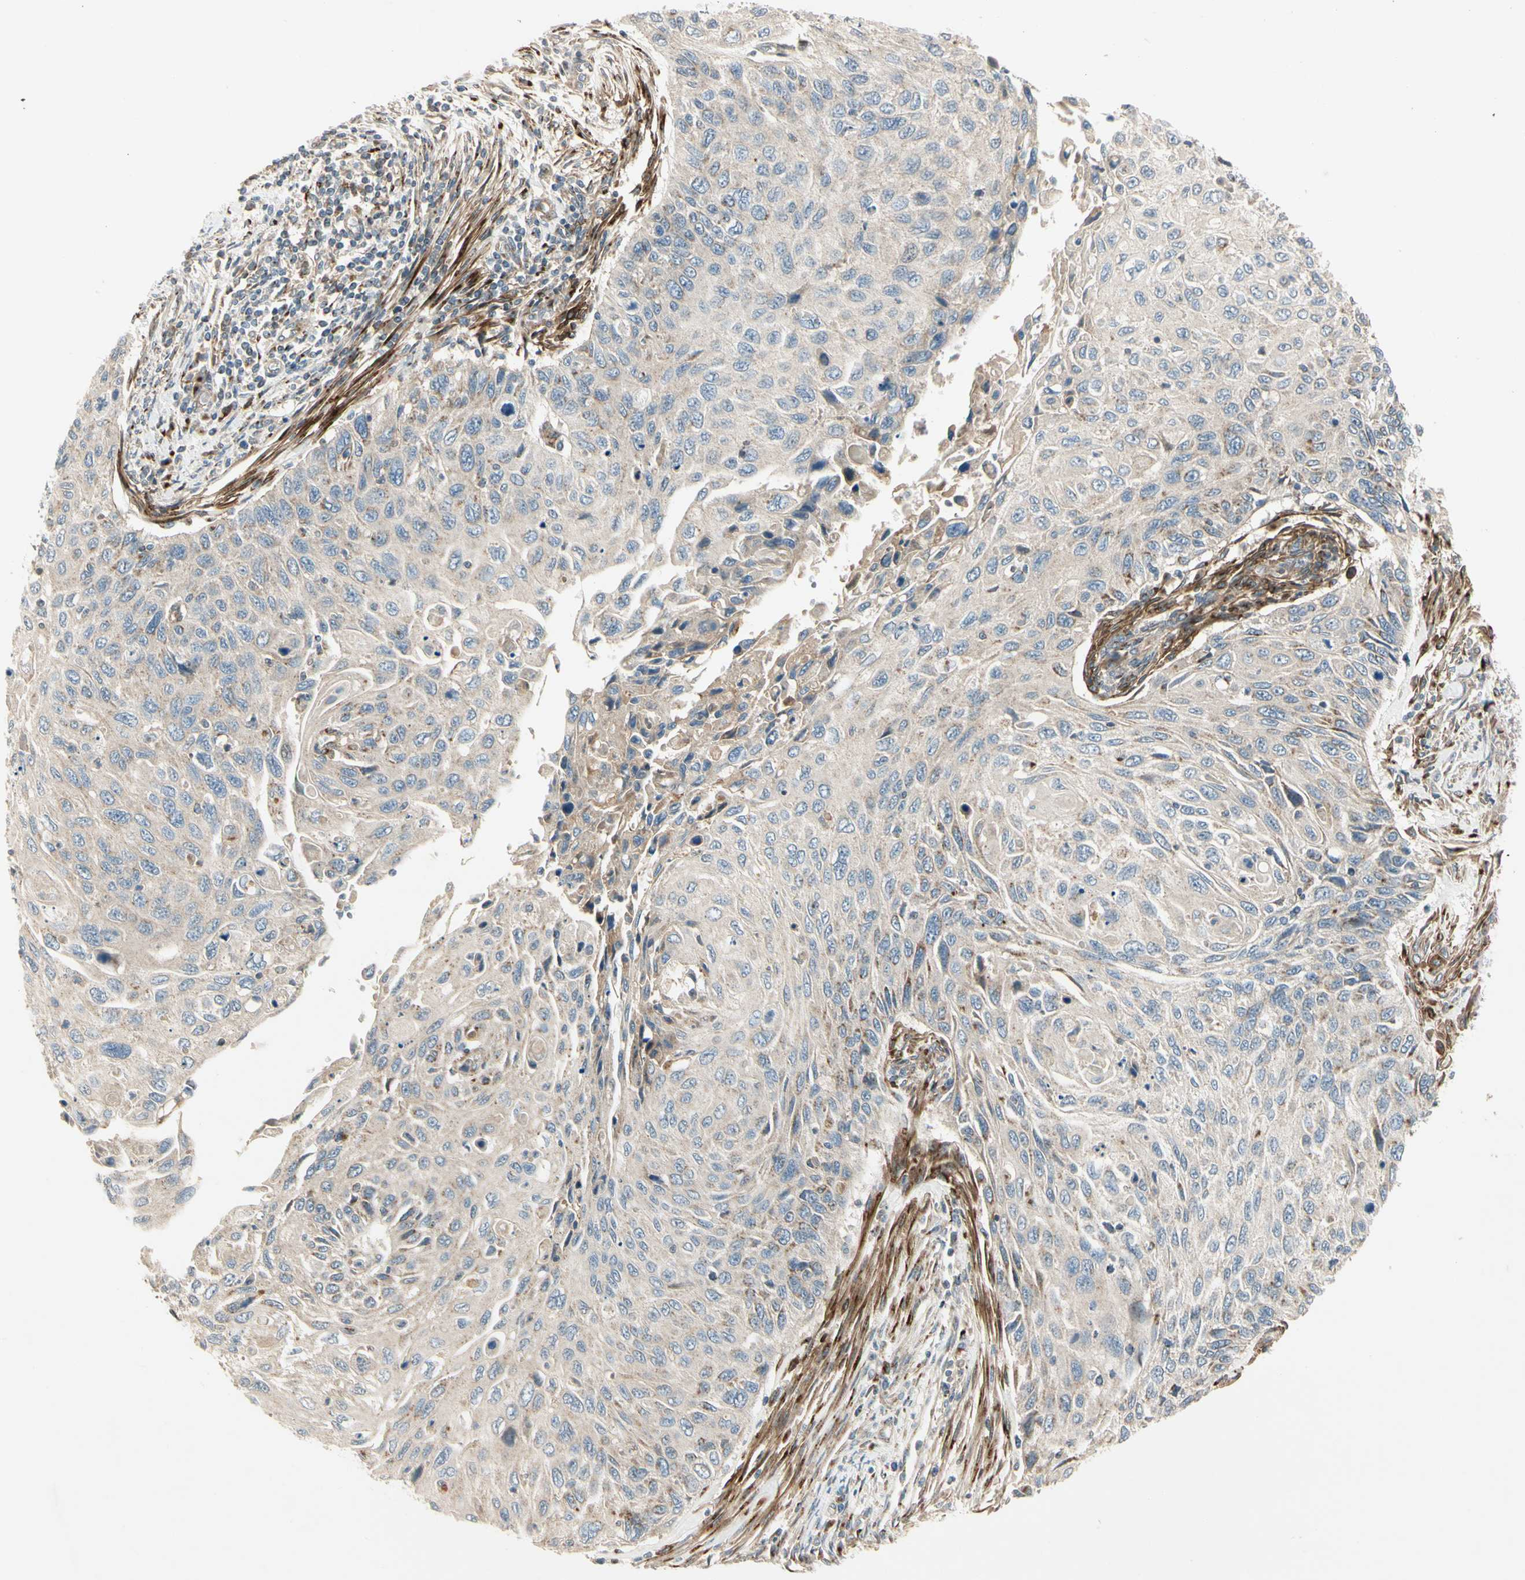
{"staining": {"intensity": "weak", "quantity": ">75%", "location": "cytoplasmic/membranous"}, "tissue": "cervical cancer", "cell_type": "Tumor cells", "image_type": "cancer", "snomed": [{"axis": "morphology", "description": "Squamous cell carcinoma, NOS"}, {"axis": "topography", "description": "Cervix"}], "caption": "Cervical cancer (squamous cell carcinoma) tissue shows weak cytoplasmic/membranous expression in approximately >75% of tumor cells, visualized by immunohistochemistry.", "gene": "ABCA3", "patient": {"sex": "female", "age": 70}}